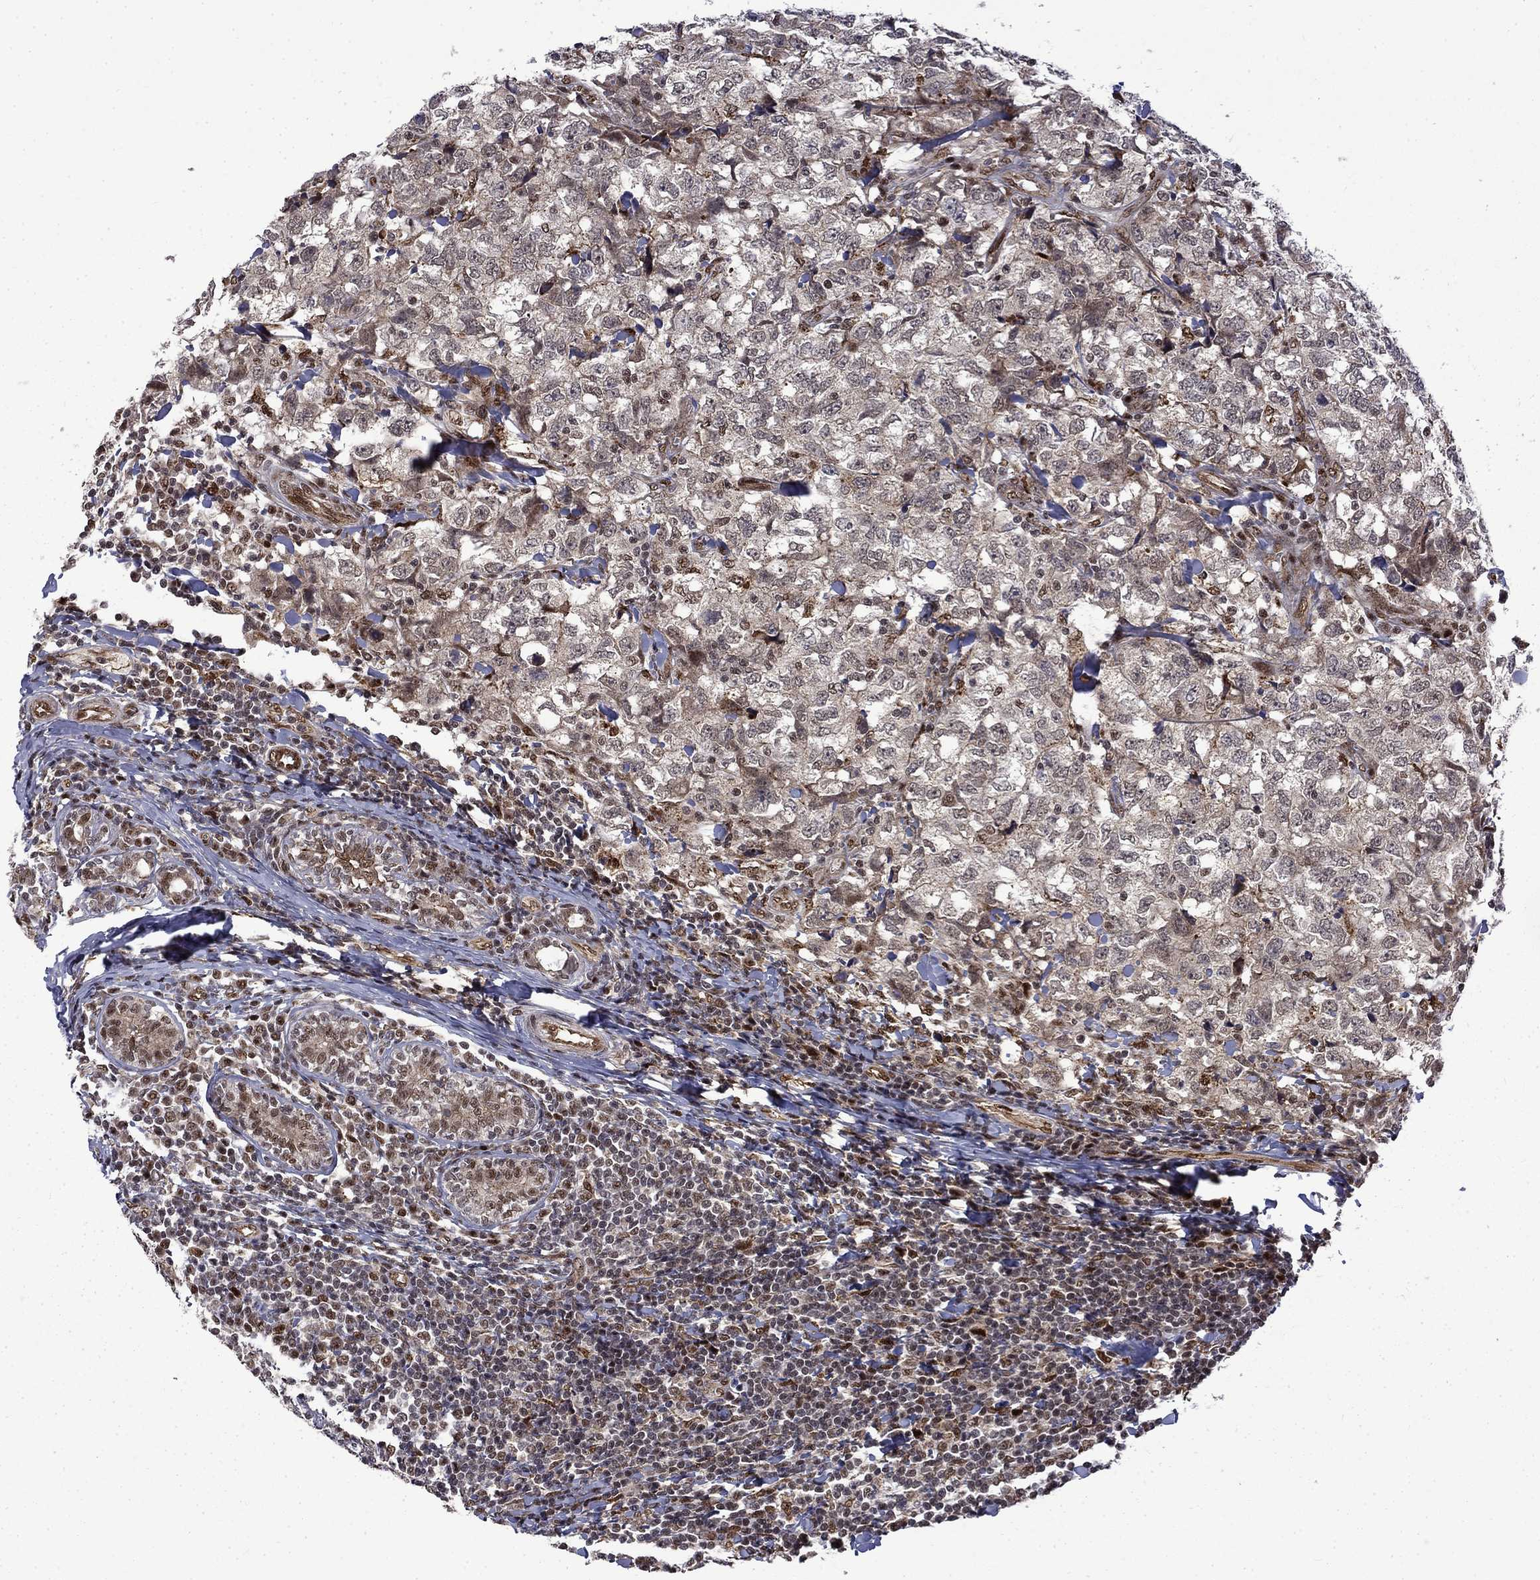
{"staining": {"intensity": "negative", "quantity": "none", "location": "none"}, "tissue": "breast cancer", "cell_type": "Tumor cells", "image_type": "cancer", "snomed": [{"axis": "morphology", "description": "Duct carcinoma"}, {"axis": "topography", "description": "Breast"}], "caption": "Immunohistochemistry micrograph of breast infiltrating ductal carcinoma stained for a protein (brown), which shows no positivity in tumor cells.", "gene": "KPNA3", "patient": {"sex": "female", "age": 30}}